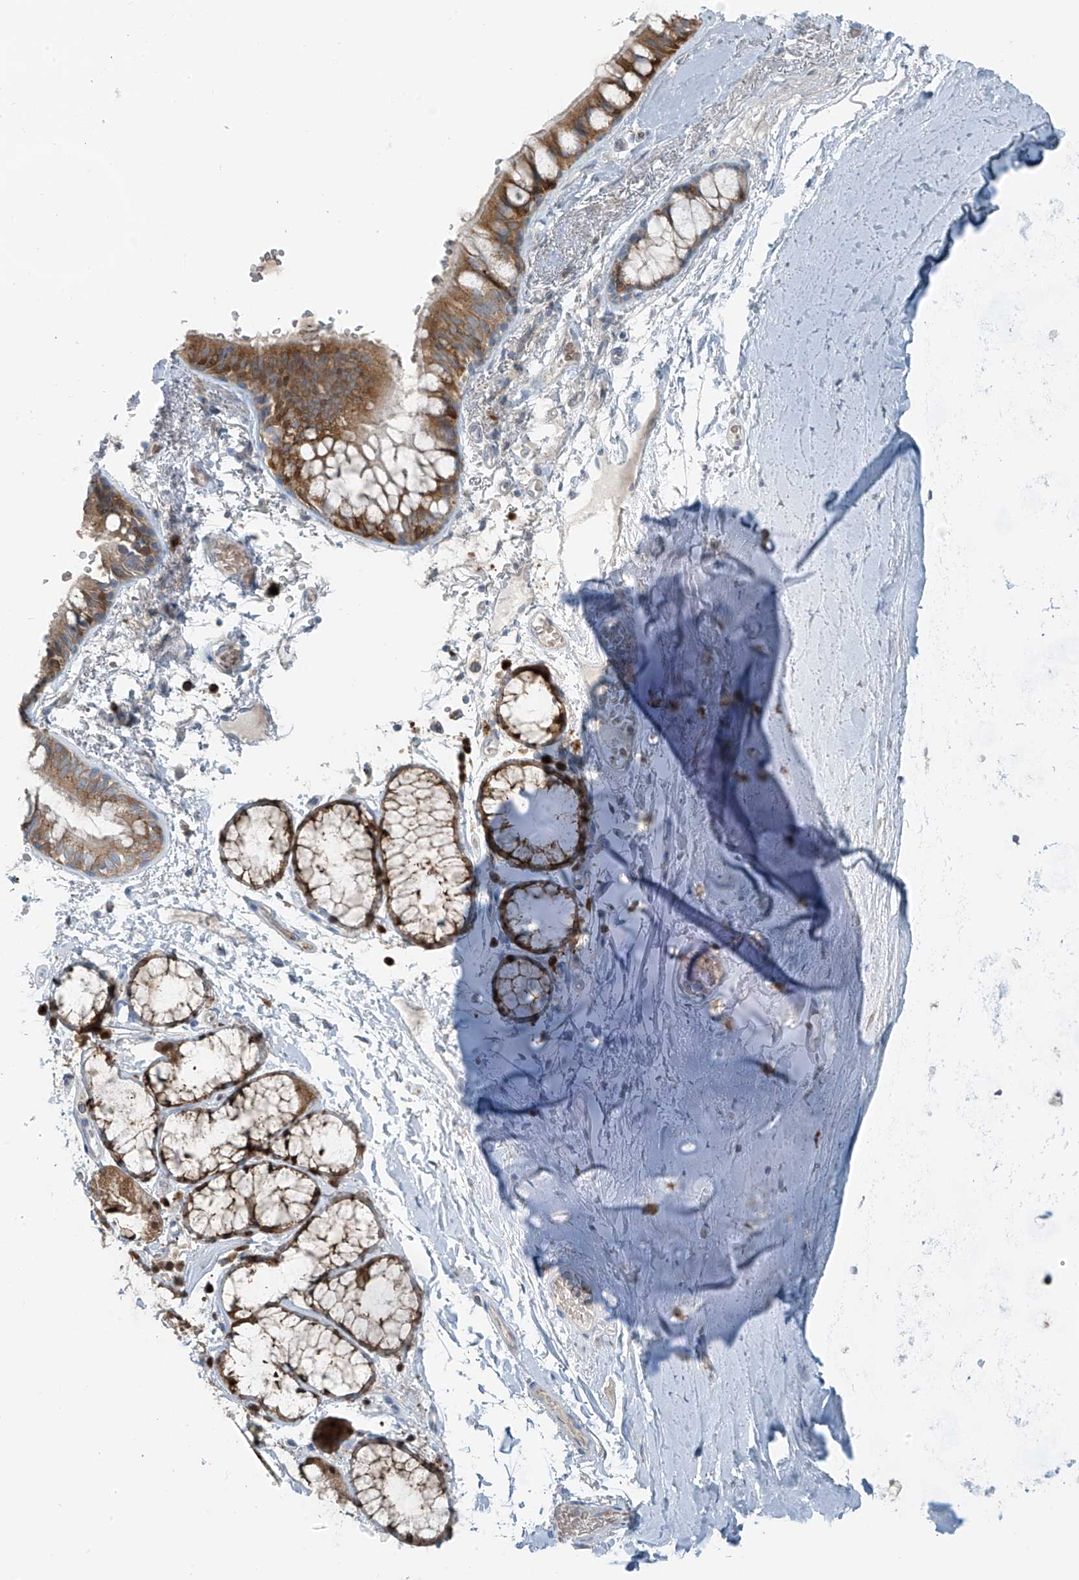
{"staining": {"intensity": "moderate", "quantity": ">75%", "location": "cytoplasmic/membranous"}, "tissue": "bronchus", "cell_type": "Respiratory epithelial cells", "image_type": "normal", "snomed": [{"axis": "morphology", "description": "Normal tissue, NOS"}, {"axis": "topography", "description": "Cartilage tissue"}, {"axis": "topography", "description": "Bronchus"}], "caption": "About >75% of respiratory epithelial cells in benign human bronchus display moderate cytoplasmic/membranous protein expression as visualized by brown immunohistochemical staining.", "gene": "SLC12A6", "patient": {"sex": "female", "age": 73}}